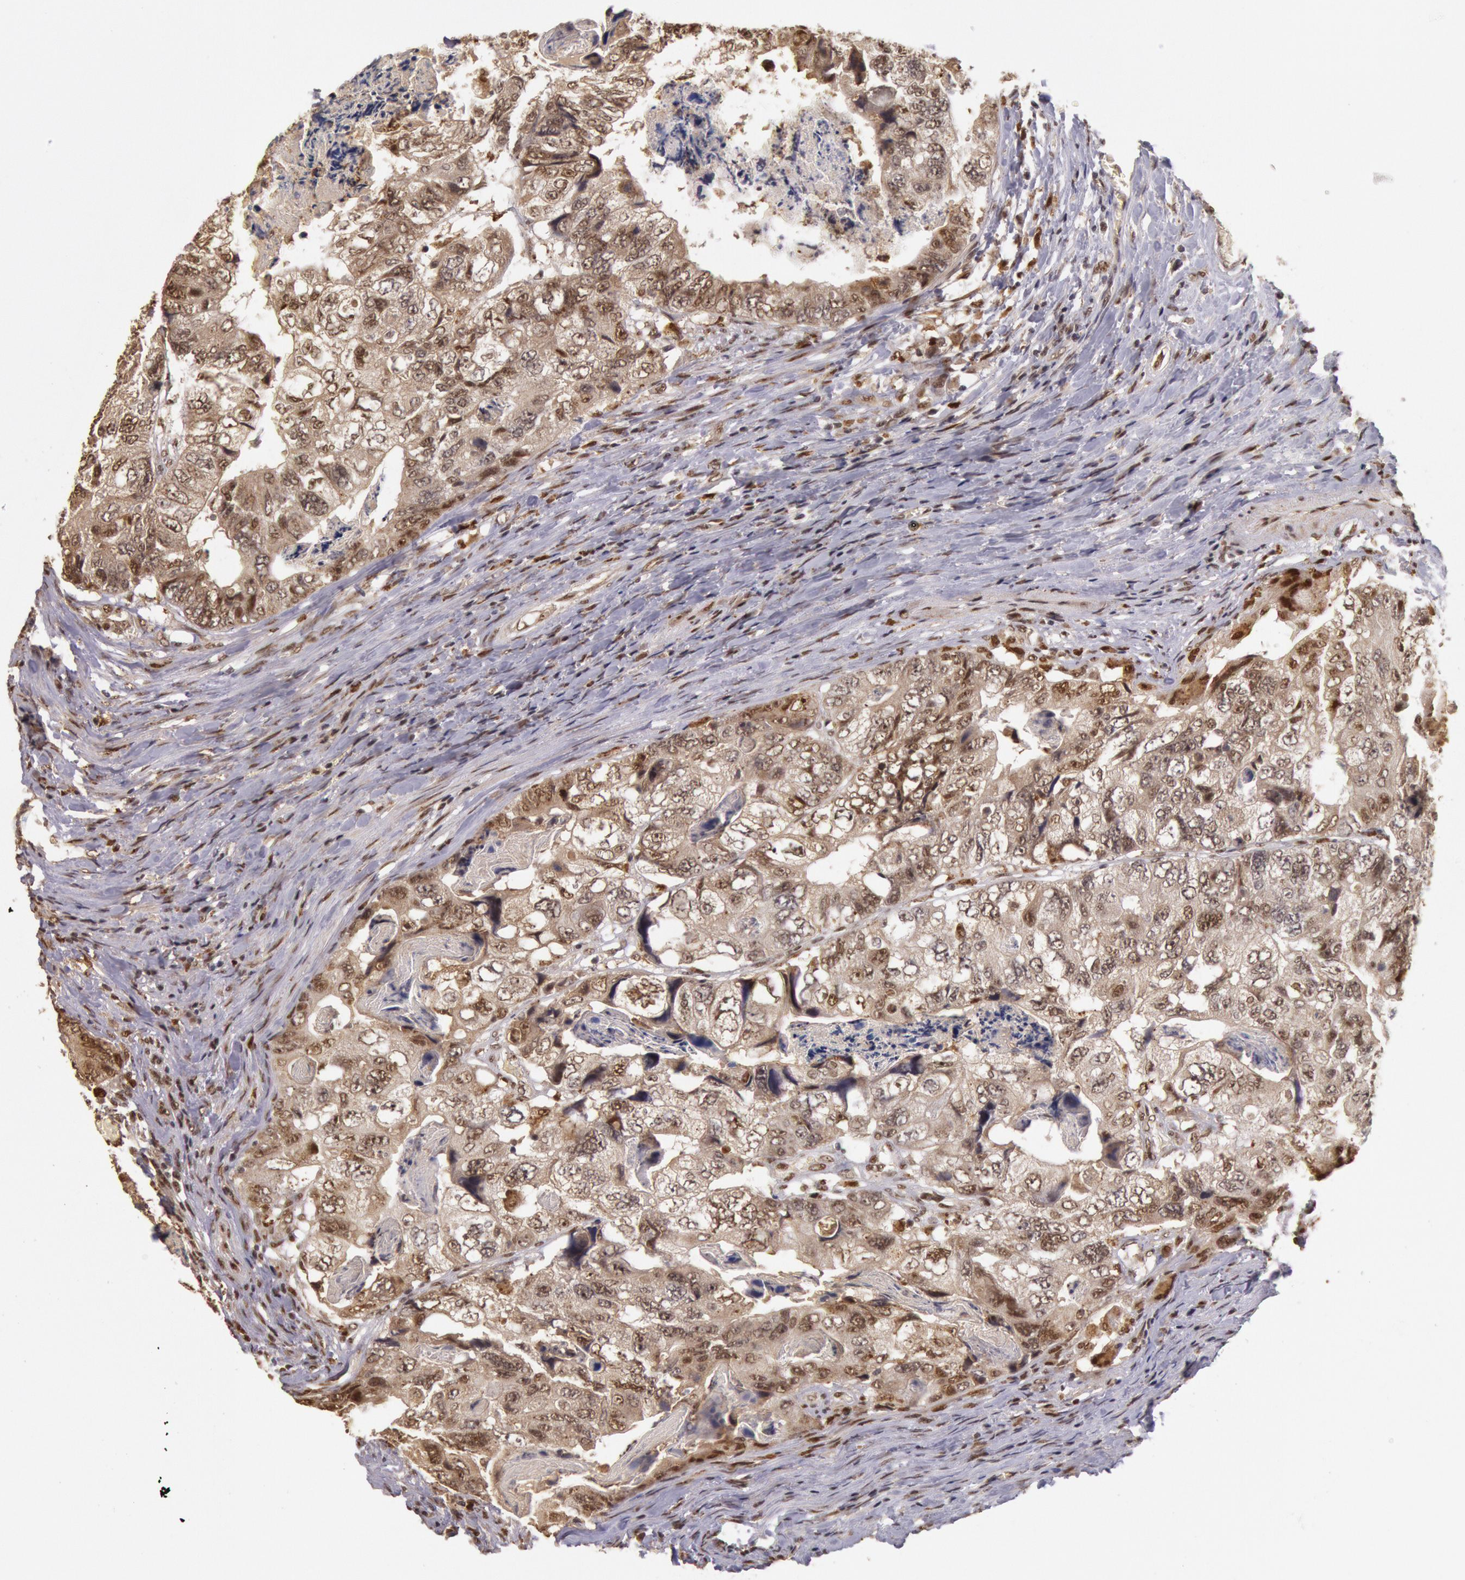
{"staining": {"intensity": "weak", "quantity": ">75%", "location": "nuclear"}, "tissue": "colorectal cancer", "cell_type": "Tumor cells", "image_type": "cancer", "snomed": [{"axis": "morphology", "description": "Adenocarcinoma, NOS"}, {"axis": "topography", "description": "Rectum"}], "caption": "An image of colorectal cancer stained for a protein shows weak nuclear brown staining in tumor cells.", "gene": "LIG4", "patient": {"sex": "female", "age": 82}}